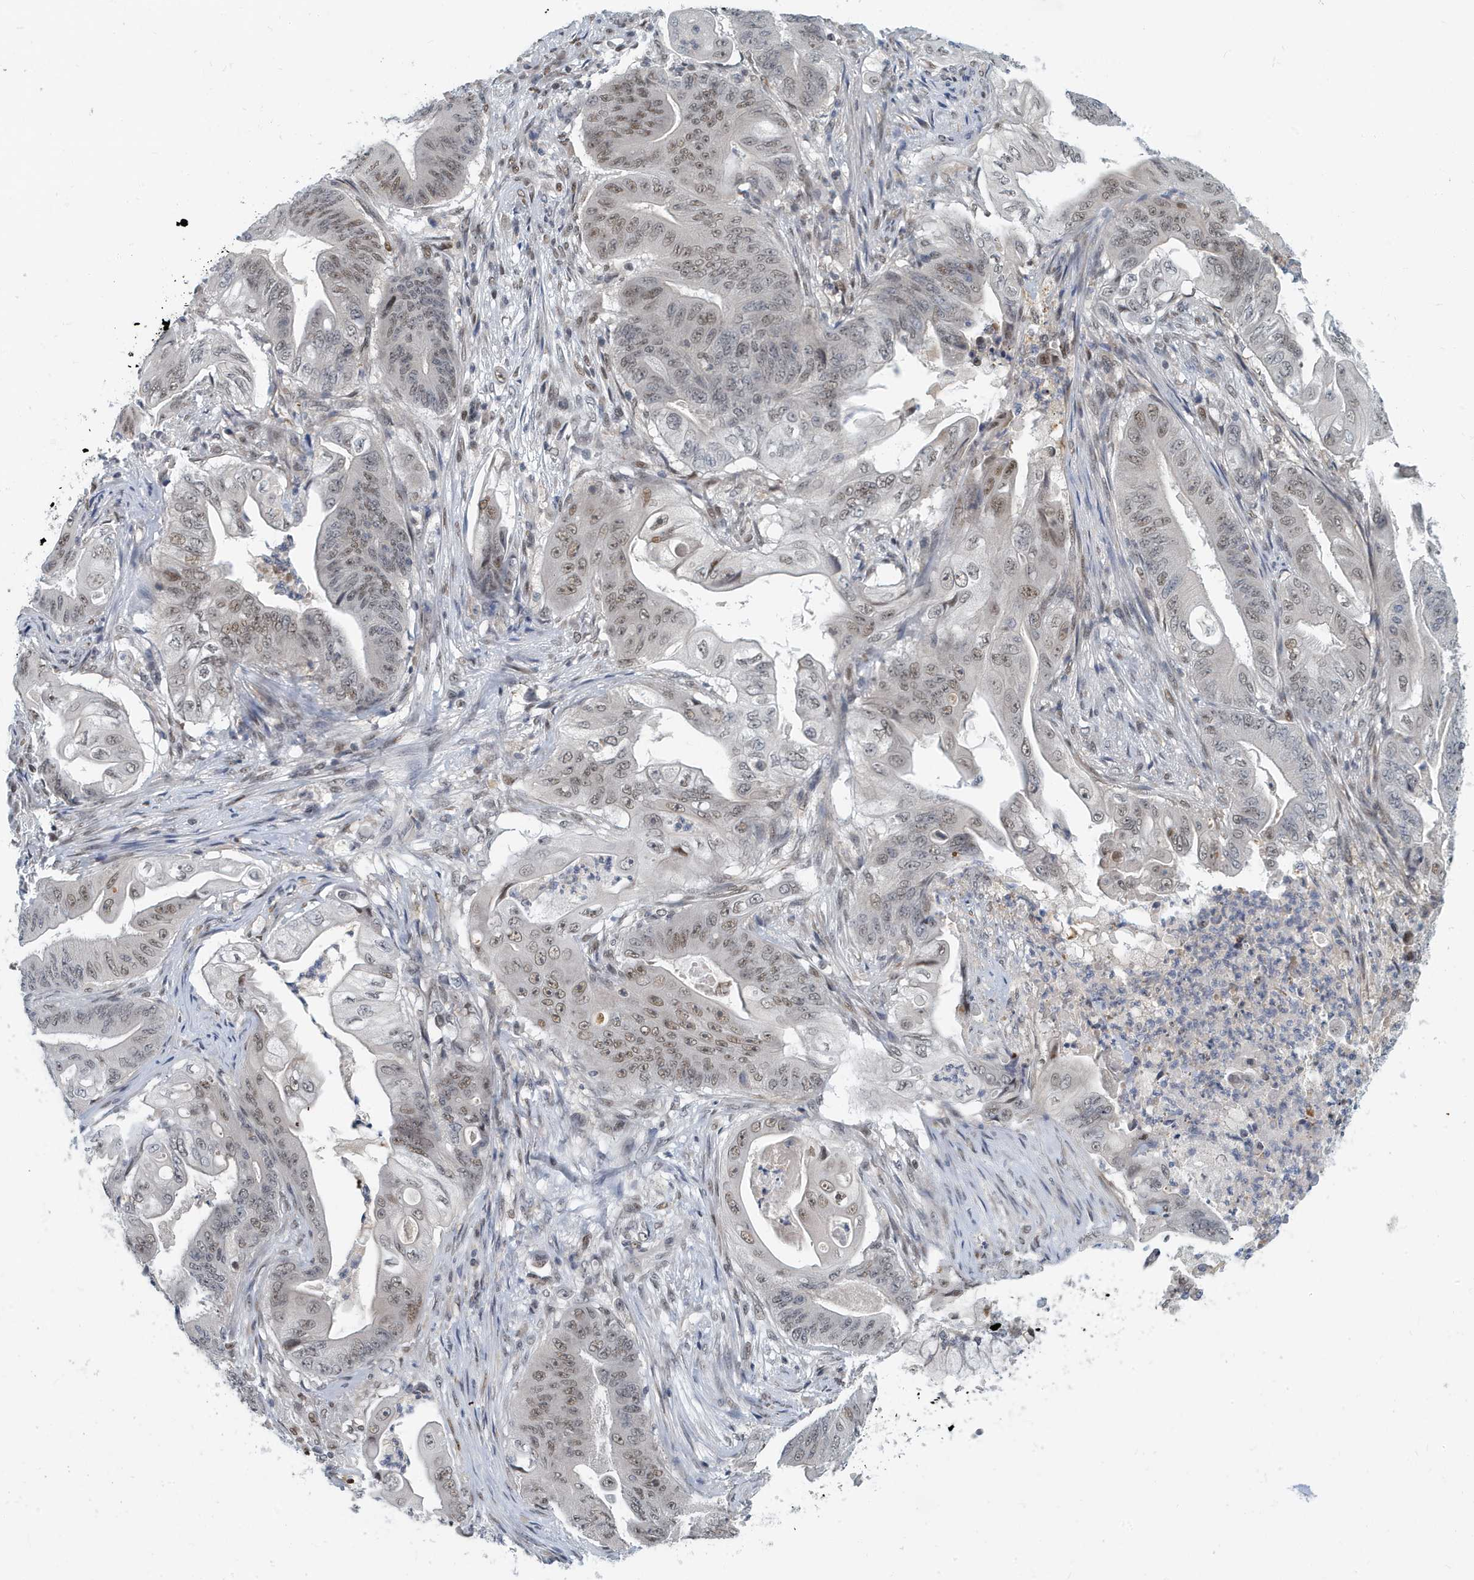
{"staining": {"intensity": "moderate", "quantity": "25%-75%", "location": "nuclear"}, "tissue": "stomach cancer", "cell_type": "Tumor cells", "image_type": "cancer", "snomed": [{"axis": "morphology", "description": "Adenocarcinoma, NOS"}, {"axis": "topography", "description": "Stomach"}], "caption": "A photomicrograph of human stomach cancer (adenocarcinoma) stained for a protein reveals moderate nuclear brown staining in tumor cells. The protein is stained brown, and the nuclei are stained in blue (DAB IHC with brightfield microscopy, high magnification).", "gene": "KIF15", "patient": {"sex": "female", "age": 73}}